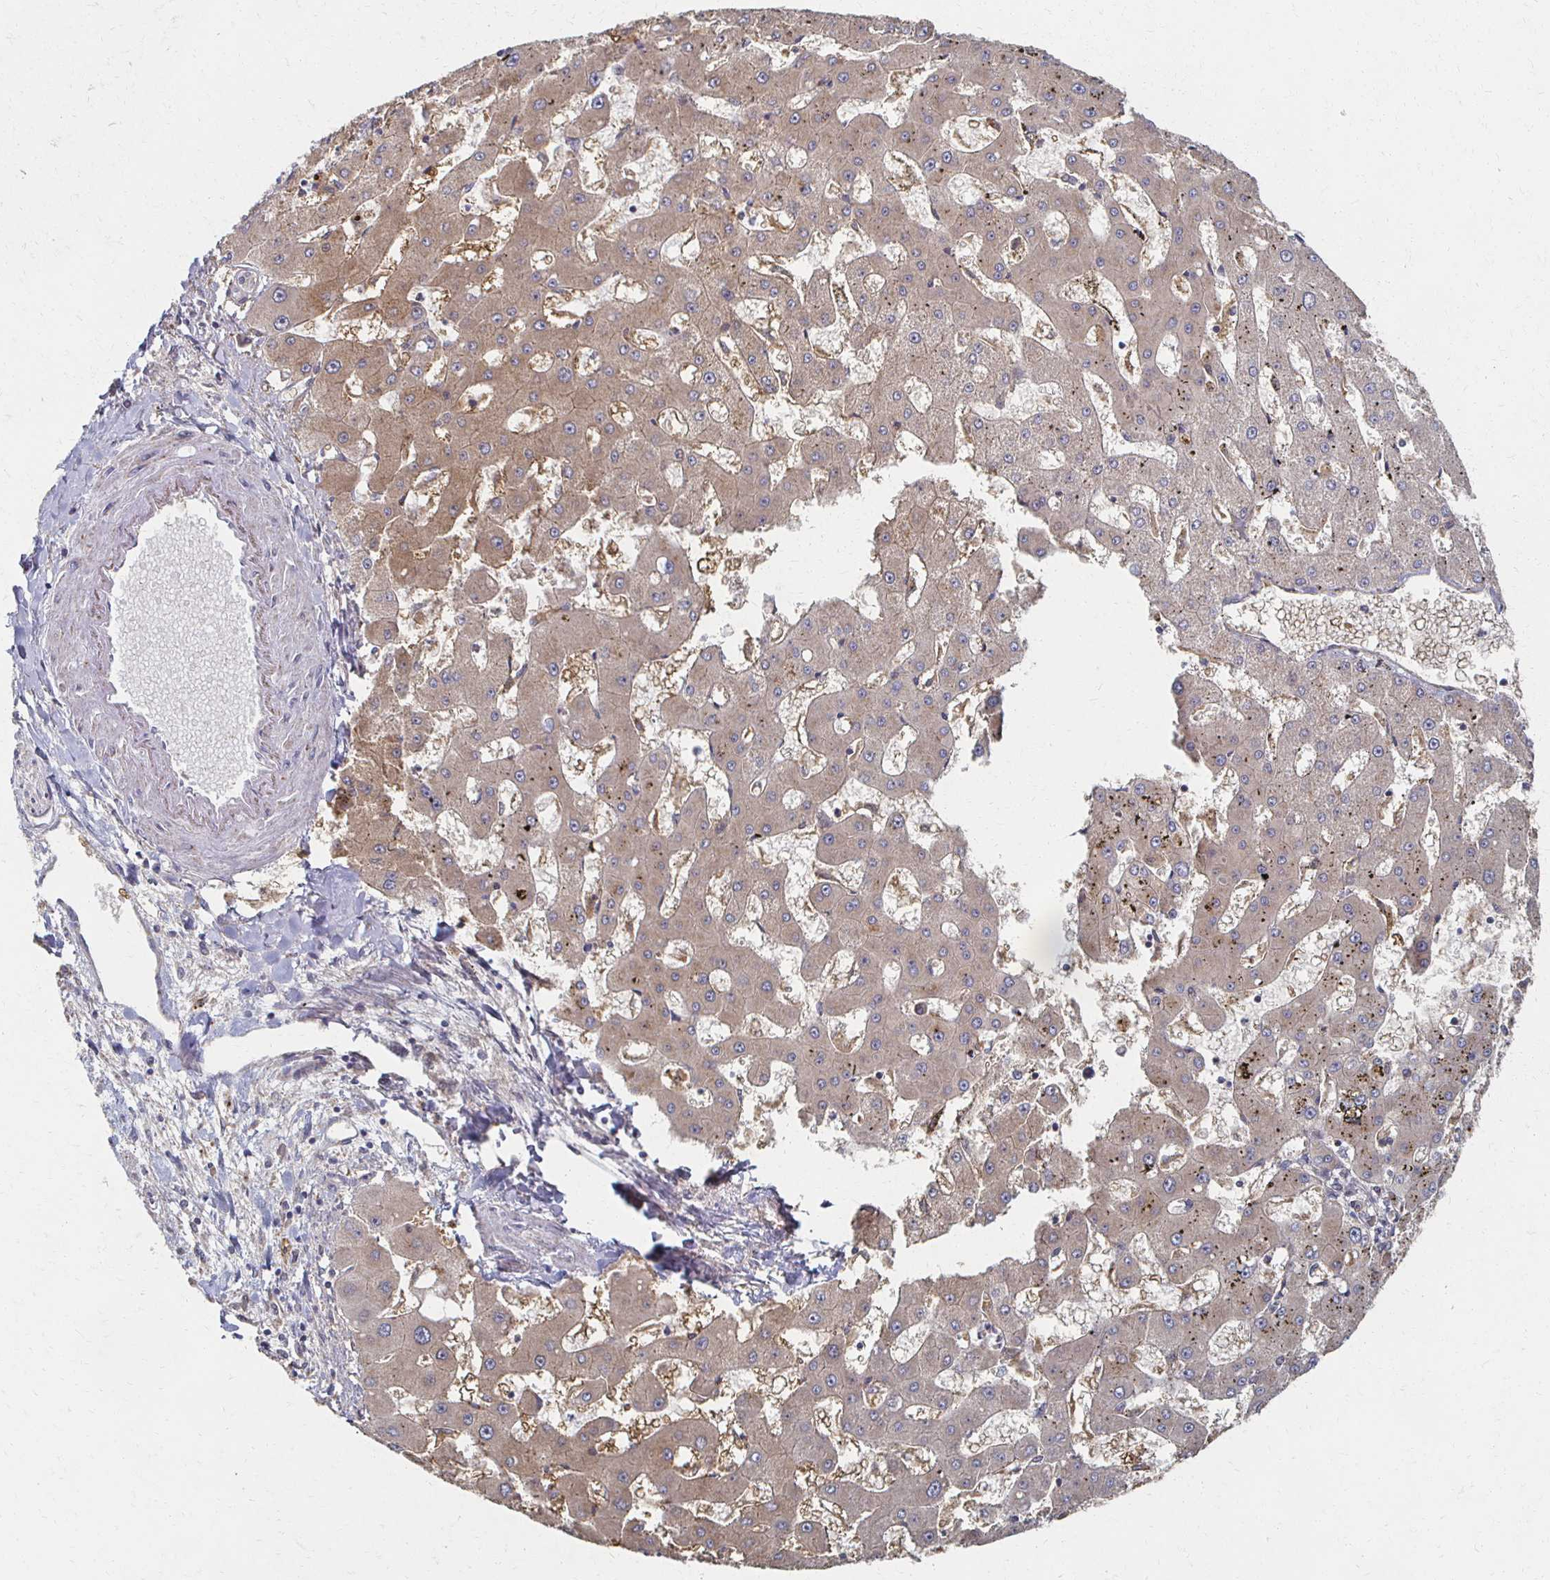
{"staining": {"intensity": "moderate", "quantity": ">75%", "location": "cytoplasmic/membranous"}, "tissue": "liver cancer", "cell_type": "Tumor cells", "image_type": "cancer", "snomed": [{"axis": "morphology", "description": "Carcinoma, Hepatocellular, NOS"}, {"axis": "topography", "description": "Liver"}], "caption": "DAB immunohistochemical staining of liver hepatocellular carcinoma shows moderate cytoplasmic/membranous protein staining in approximately >75% of tumor cells.", "gene": "CX3CR1", "patient": {"sex": "male", "age": 67}}